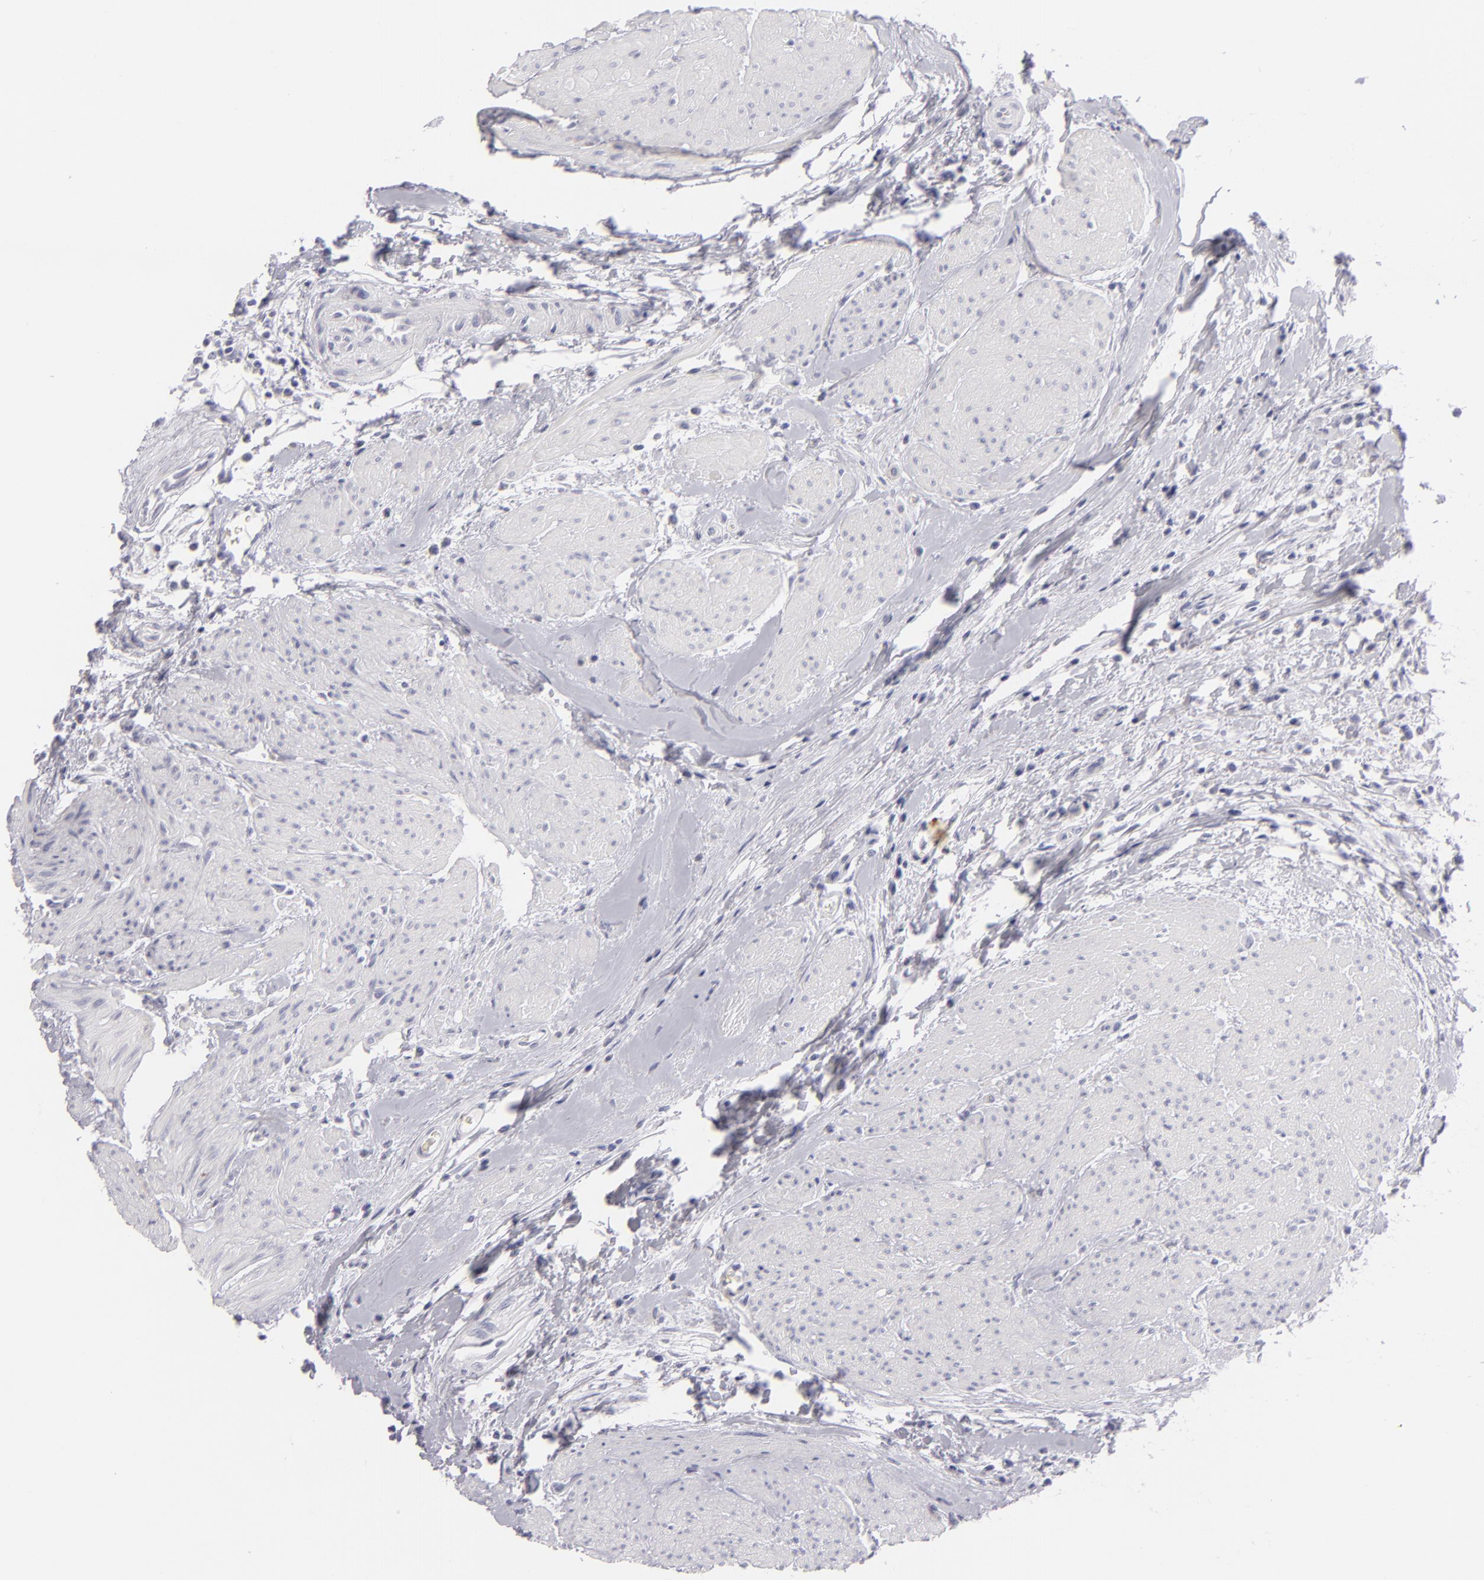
{"staining": {"intensity": "negative", "quantity": "none", "location": "none"}, "tissue": "urothelial cancer", "cell_type": "Tumor cells", "image_type": "cancer", "snomed": [{"axis": "morphology", "description": "Urothelial carcinoma, High grade"}, {"axis": "topography", "description": "Urinary bladder"}], "caption": "An immunohistochemistry (IHC) image of urothelial cancer is shown. There is no staining in tumor cells of urothelial cancer. (DAB (3,3'-diaminobenzidine) IHC with hematoxylin counter stain).", "gene": "VIL1", "patient": {"sex": "male", "age": 66}}